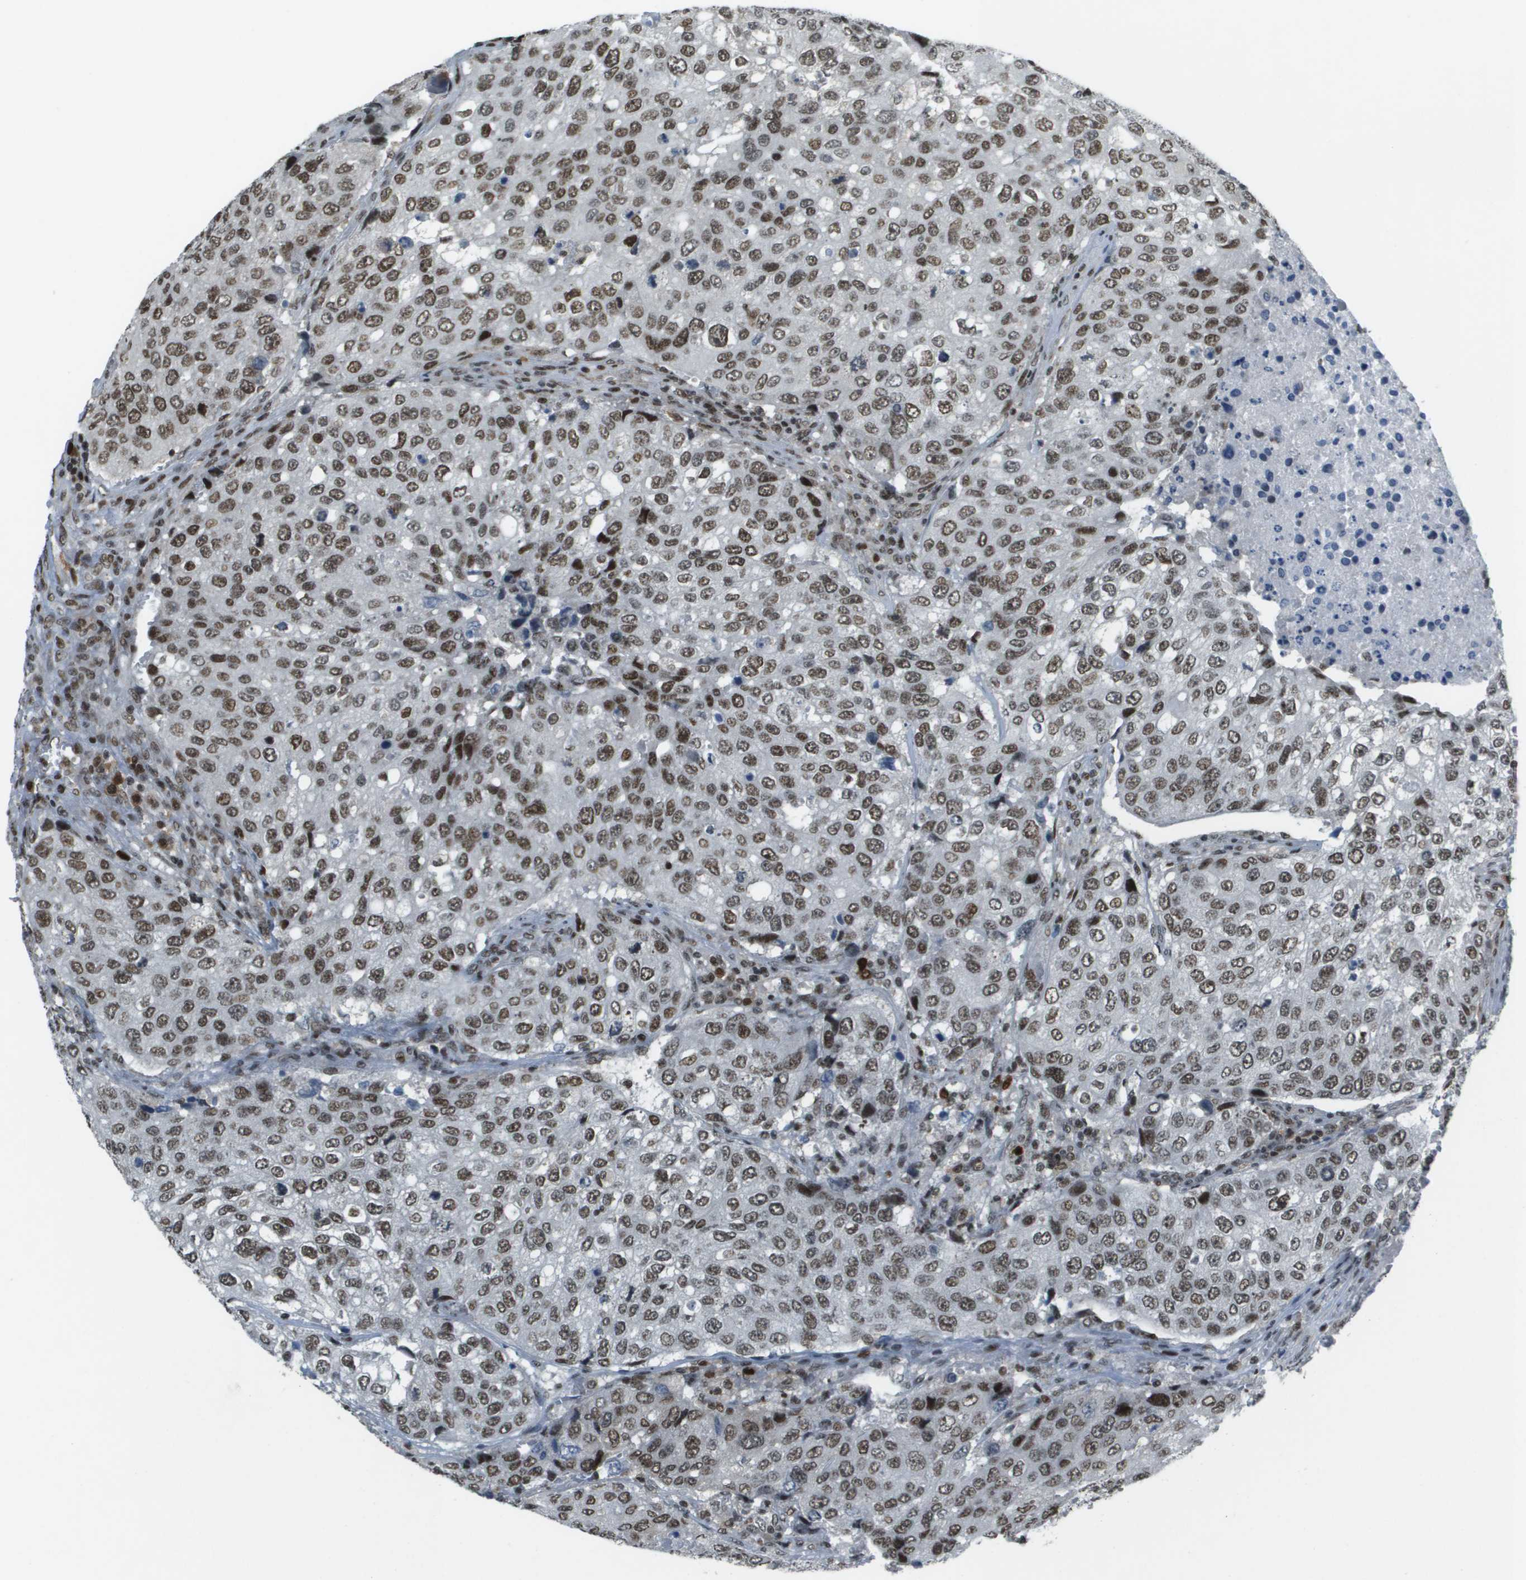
{"staining": {"intensity": "moderate", "quantity": ">75%", "location": "nuclear"}, "tissue": "urothelial cancer", "cell_type": "Tumor cells", "image_type": "cancer", "snomed": [{"axis": "morphology", "description": "Urothelial carcinoma, High grade"}, {"axis": "topography", "description": "Lymph node"}, {"axis": "topography", "description": "Urinary bladder"}], "caption": "This histopathology image exhibits urothelial cancer stained with immunohistochemistry to label a protein in brown. The nuclear of tumor cells show moderate positivity for the protein. Nuclei are counter-stained blue.", "gene": "IRF7", "patient": {"sex": "male", "age": 51}}